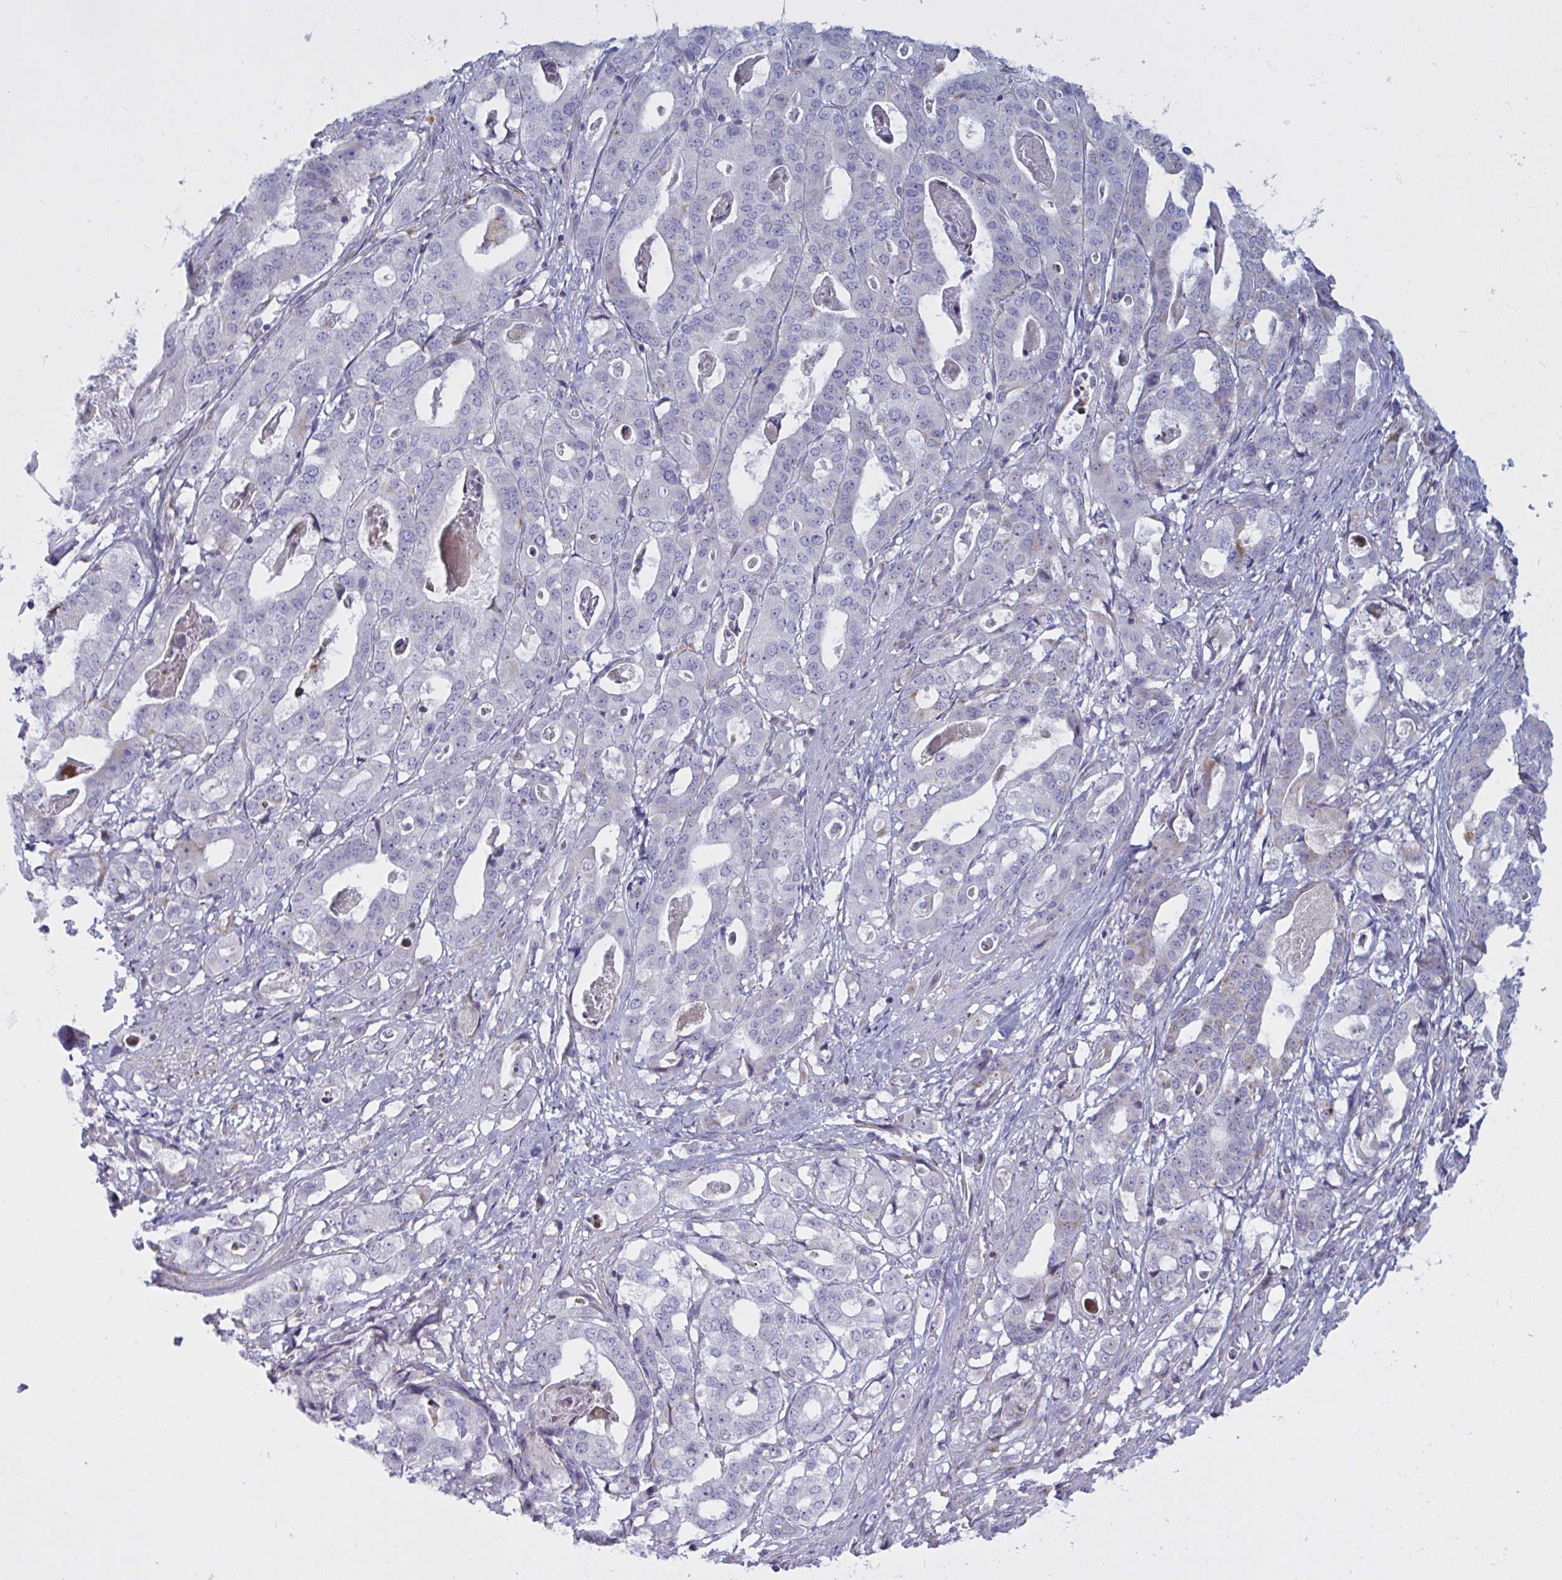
{"staining": {"intensity": "negative", "quantity": "none", "location": "none"}, "tissue": "stomach cancer", "cell_type": "Tumor cells", "image_type": "cancer", "snomed": [{"axis": "morphology", "description": "Adenocarcinoma, NOS"}, {"axis": "topography", "description": "Stomach"}], "caption": "An image of stomach adenocarcinoma stained for a protein shows no brown staining in tumor cells.", "gene": "ATG9A", "patient": {"sex": "male", "age": 48}}